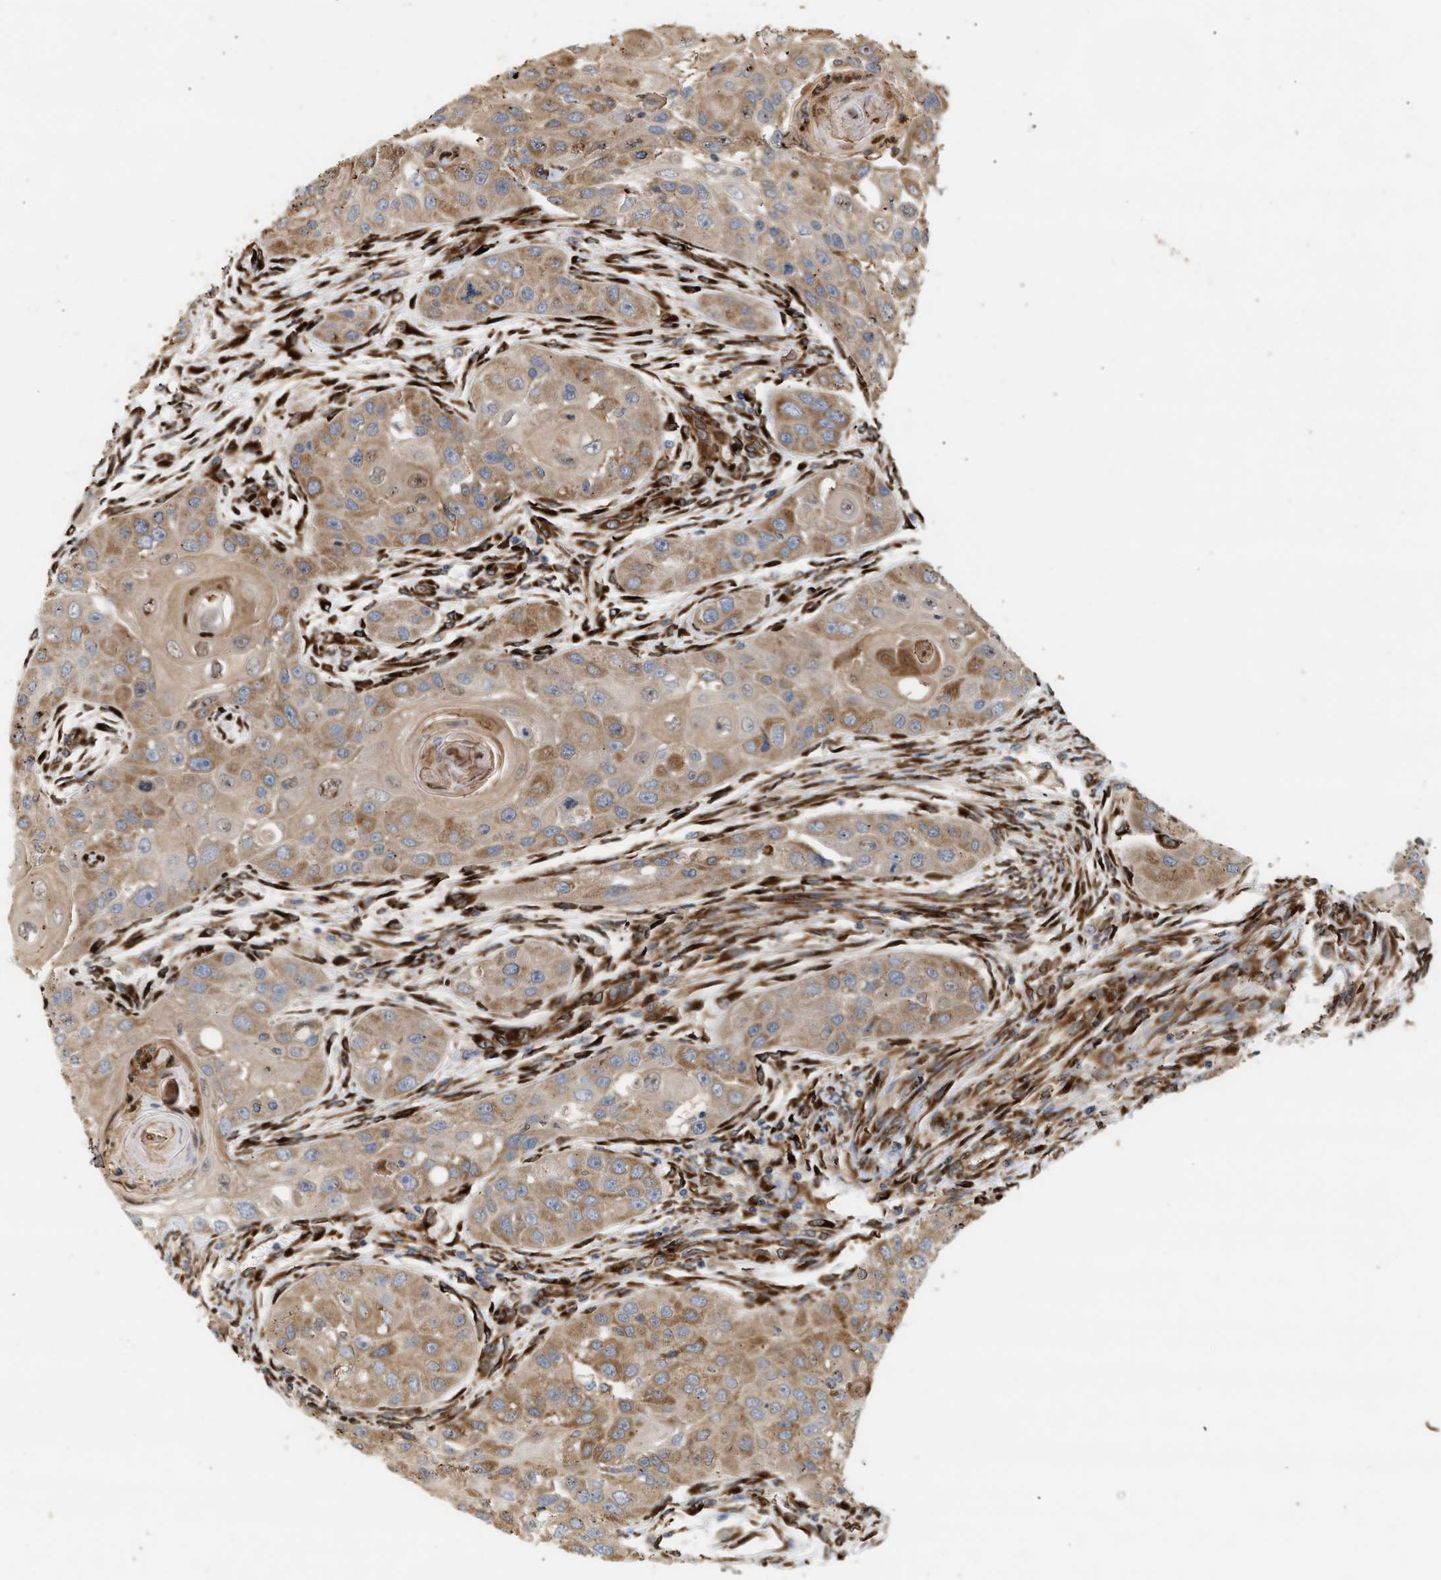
{"staining": {"intensity": "moderate", "quantity": ">75%", "location": "cytoplasmic/membranous"}, "tissue": "head and neck cancer", "cell_type": "Tumor cells", "image_type": "cancer", "snomed": [{"axis": "morphology", "description": "Normal tissue, NOS"}, {"axis": "morphology", "description": "Squamous cell carcinoma, NOS"}, {"axis": "topography", "description": "Skeletal muscle"}, {"axis": "topography", "description": "Head-Neck"}], "caption": "This photomicrograph demonstrates head and neck cancer stained with immunohistochemistry (IHC) to label a protein in brown. The cytoplasmic/membranous of tumor cells show moderate positivity for the protein. Nuclei are counter-stained blue.", "gene": "PLCD1", "patient": {"sex": "male", "age": 51}}